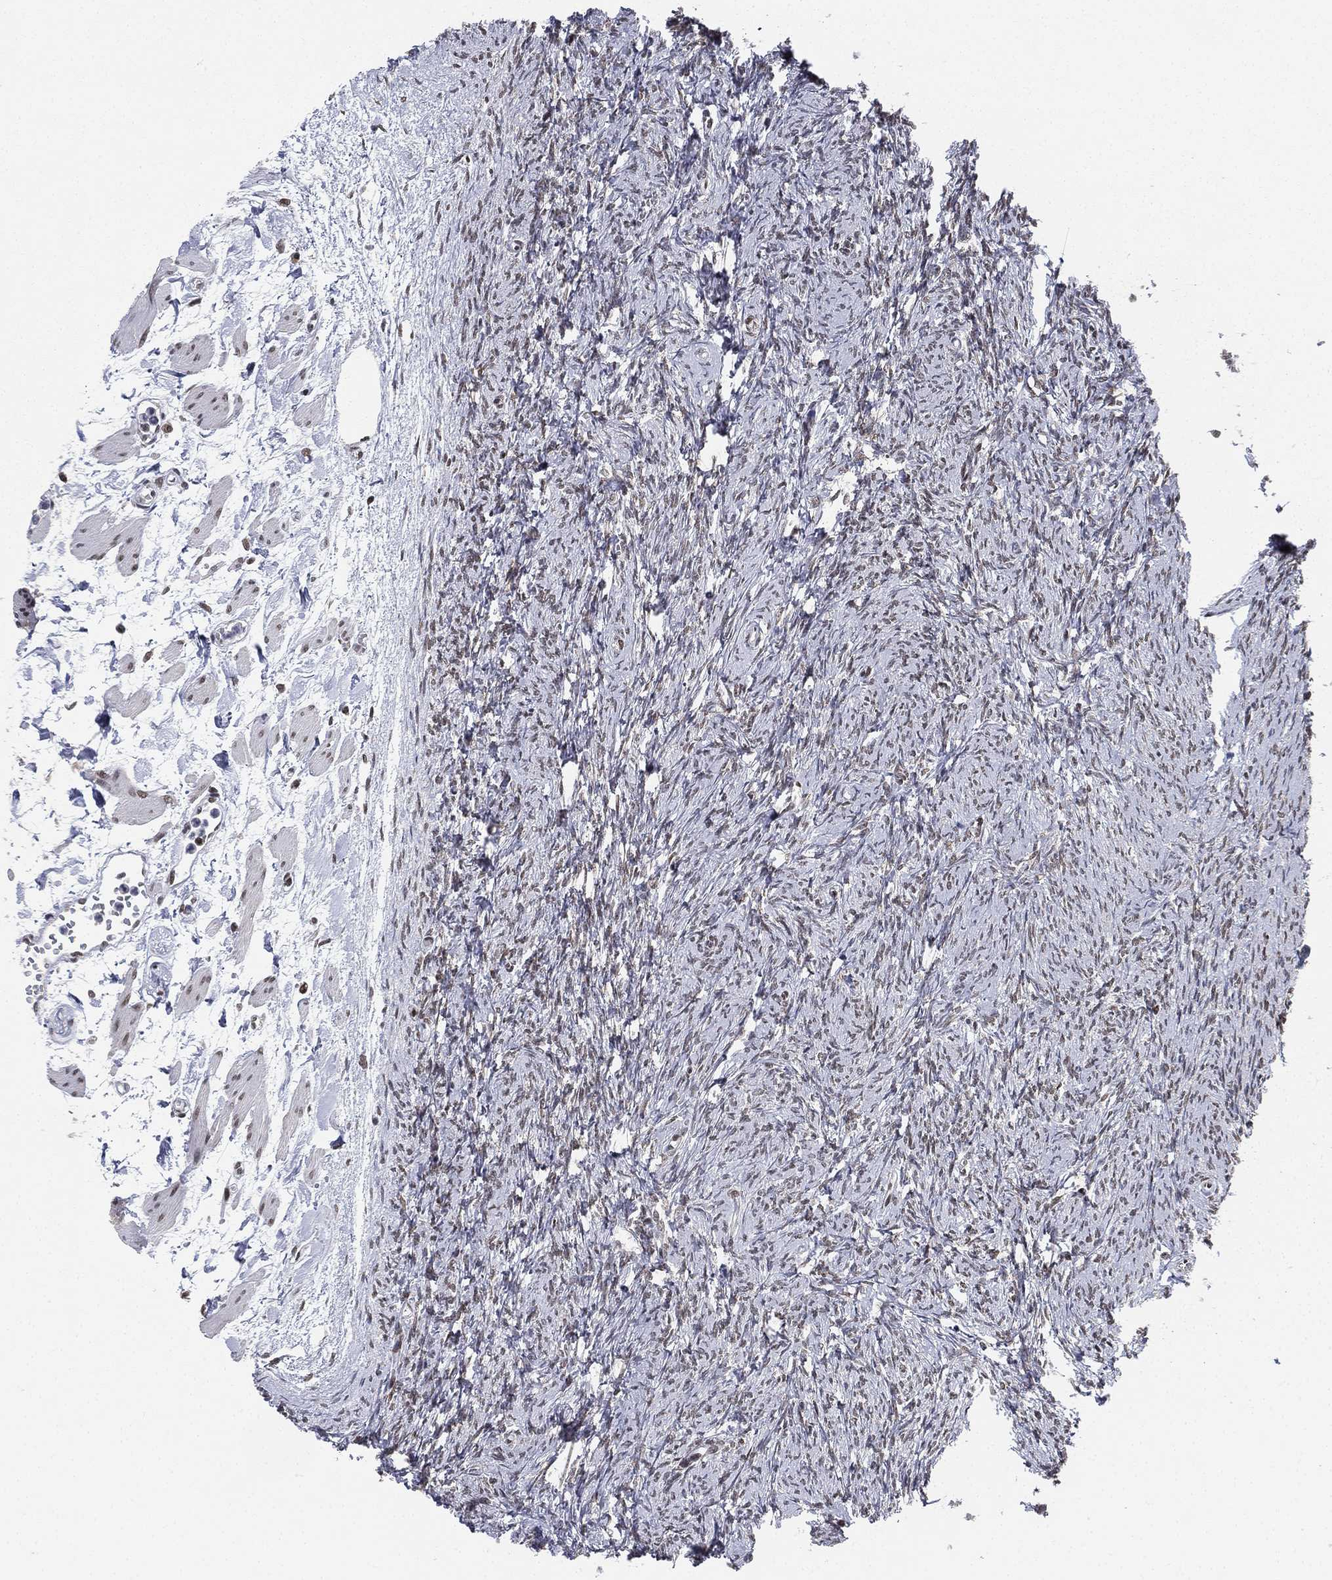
{"staining": {"intensity": "negative", "quantity": "none", "location": "none"}, "tissue": "ovary", "cell_type": "Follicle cells", "image_type": "normal", "snomed": [{"axis": "morphology", "description": "Normal tissue, NOS"}, {"axis": "topography", "description": "Fallopian tube"}, {"axis": "topography", "description": "Ovary"}], "caption": "Ovary stained for a protein using immunohistochemistry reveals no positivity follicle cells.", "gene": "FUBP3", "patient": {"sex": "female", "age": 33}}